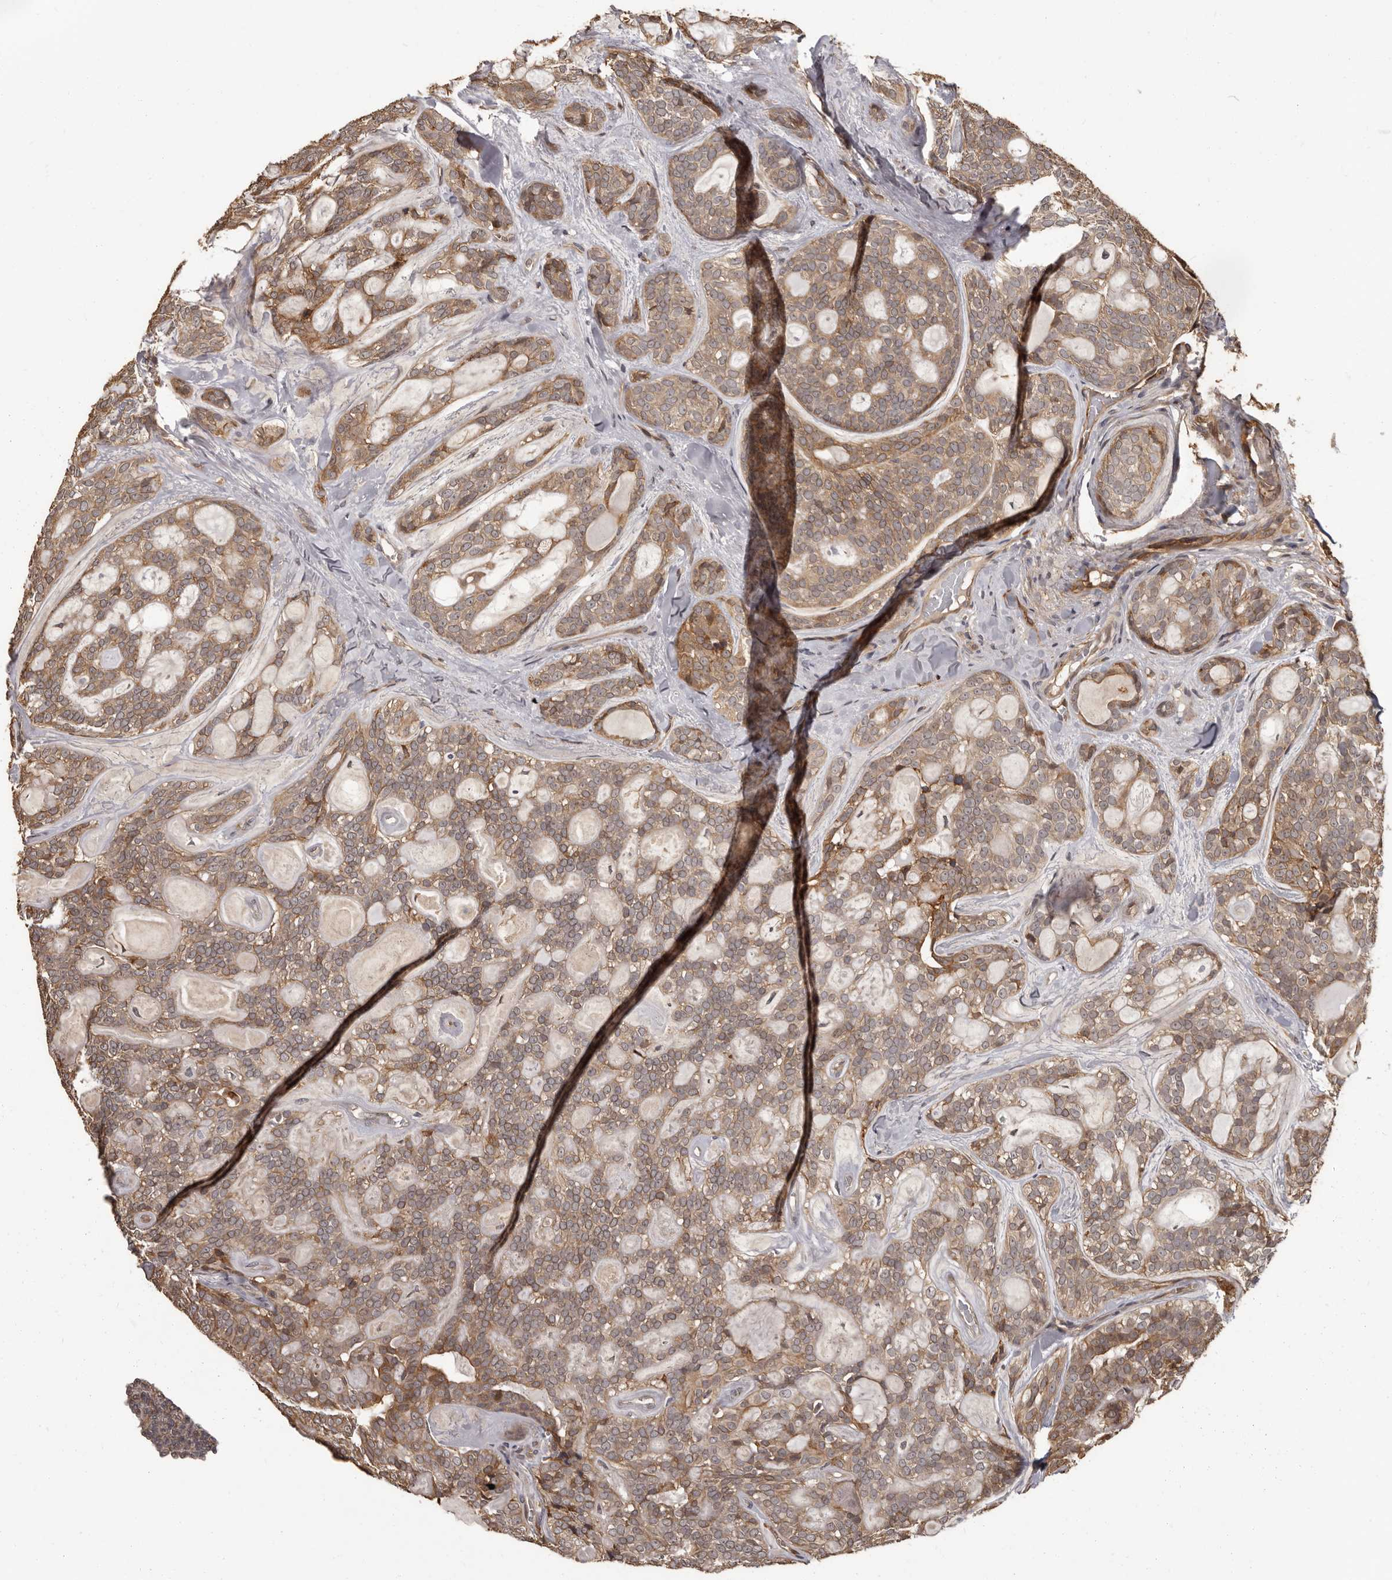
{"staining": {"intensity": "moderate", "quantity": ">75%", "location": "cytoplasmic/membranous"}, "tissue": "head and neck cancer", "cell_type": "Tumor cells", "image_type": "cancer", "snomed": [{"axis": "morphology", "description": "Adenocarcinoma, NOS"}, {"axis": "topography", "description": "Head-Neck"}], "caption": "A brown stain labels moderate cytoplasmic/membranous staining of a protein in head and neck cancer tumor cells. The staining was performed using DAB (3,3'-diaminobenzidine) to visualize the protein expression in brown, while the nuclei were stained in blue with hematoxylin (Magnification: 20x).", "gene": "SLITRK6", "patient": {"sex": "male", "age": 66}}